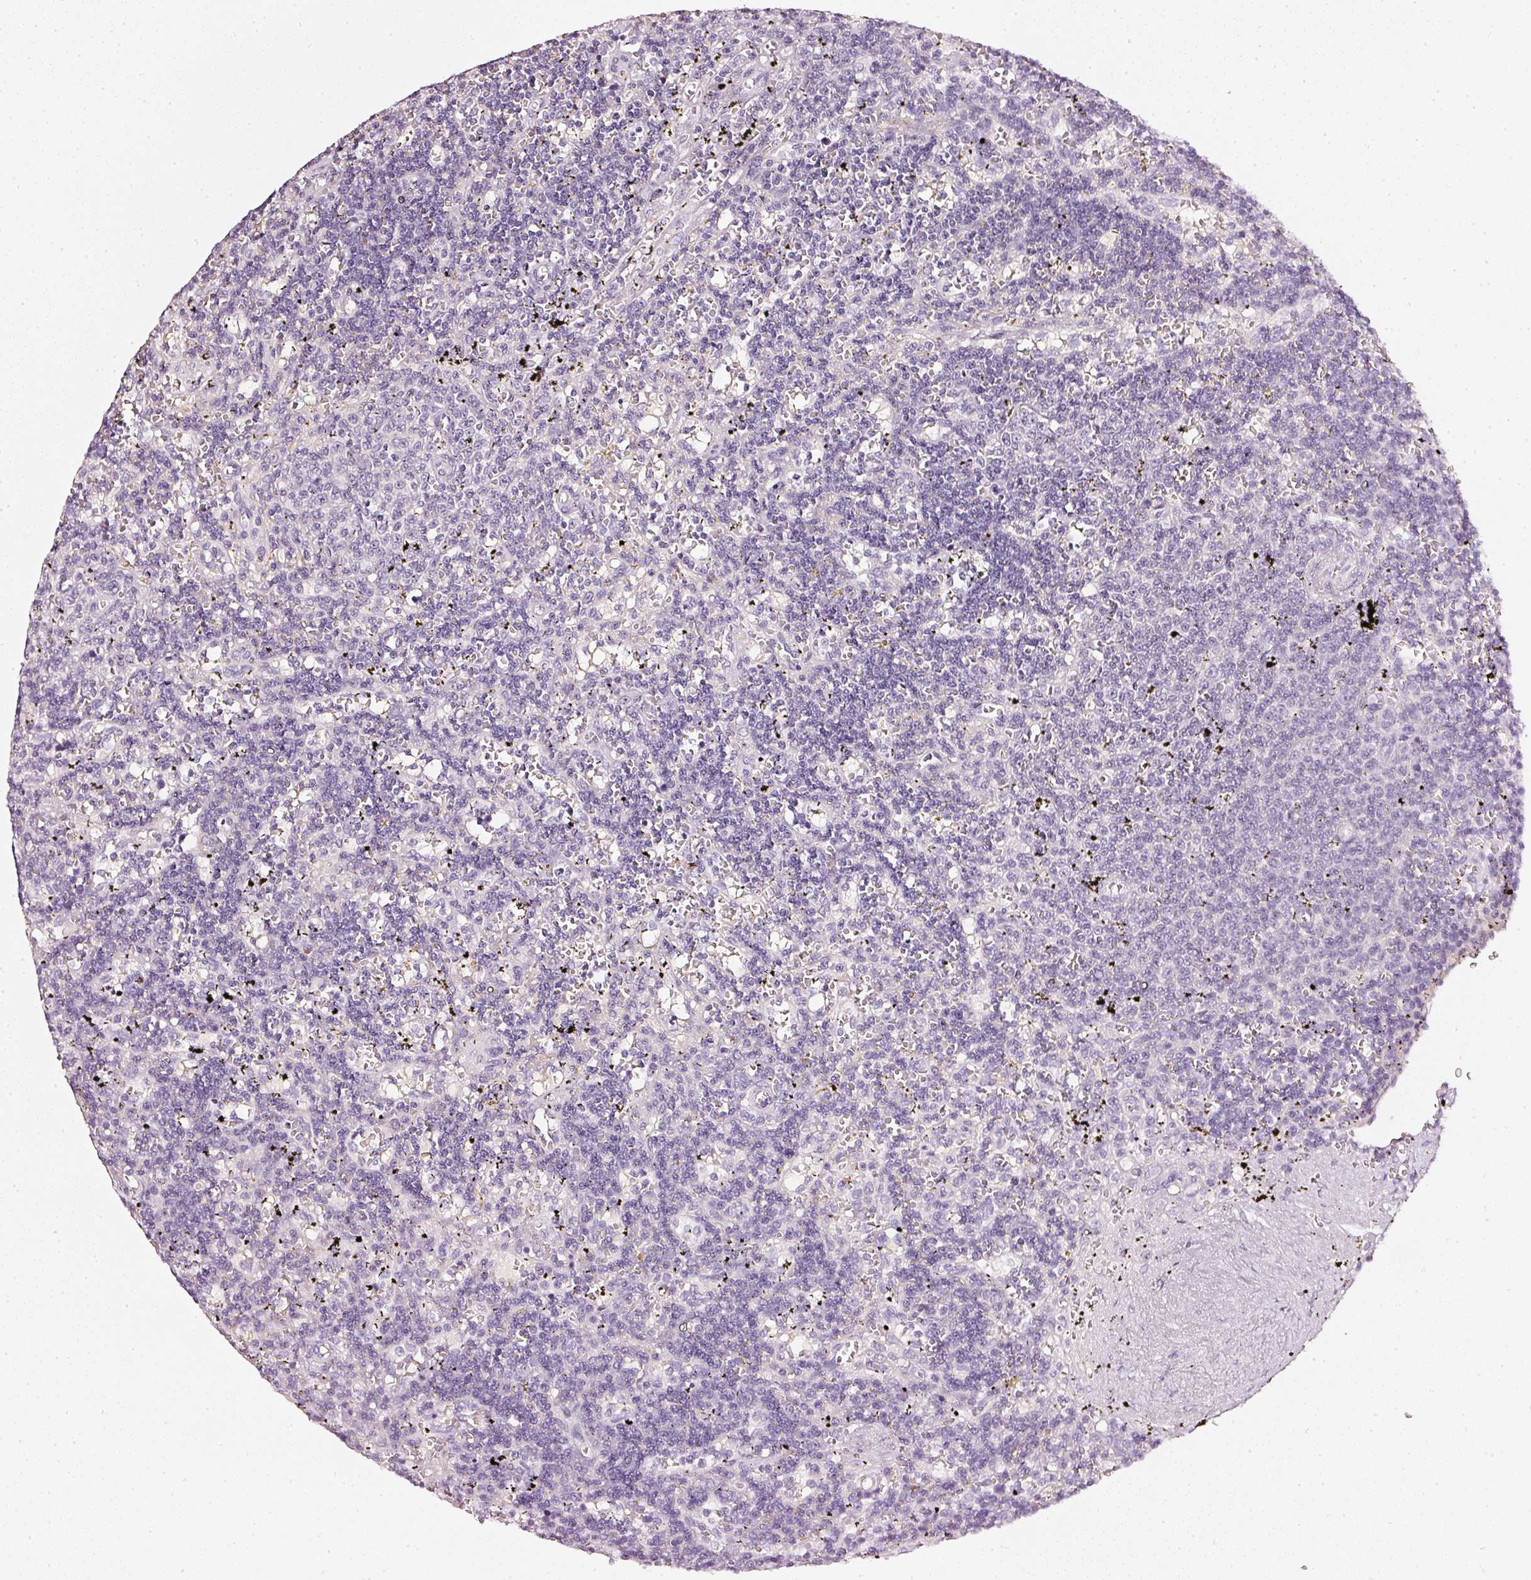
{"staining": {"intensity": "negative", "quantity": "none", "location": "none"}, "tissue": "lymphoma", "cell_type": "Tumor cells", "image_type": "cancer", "snomed": [{"axis": "morphology", "description": "Malignant lymphoma, non-Hodgkin's type, Low grade"}, {"axis": "topography", "description": "Spleen"}], "caption": "Low-grade malignant lymphoma, non-Hodgkin's type stained for a protein using IHC displays no staining tumor cells.", "gene": "CNP", "patient": {"sex": "male", "age": 60}}